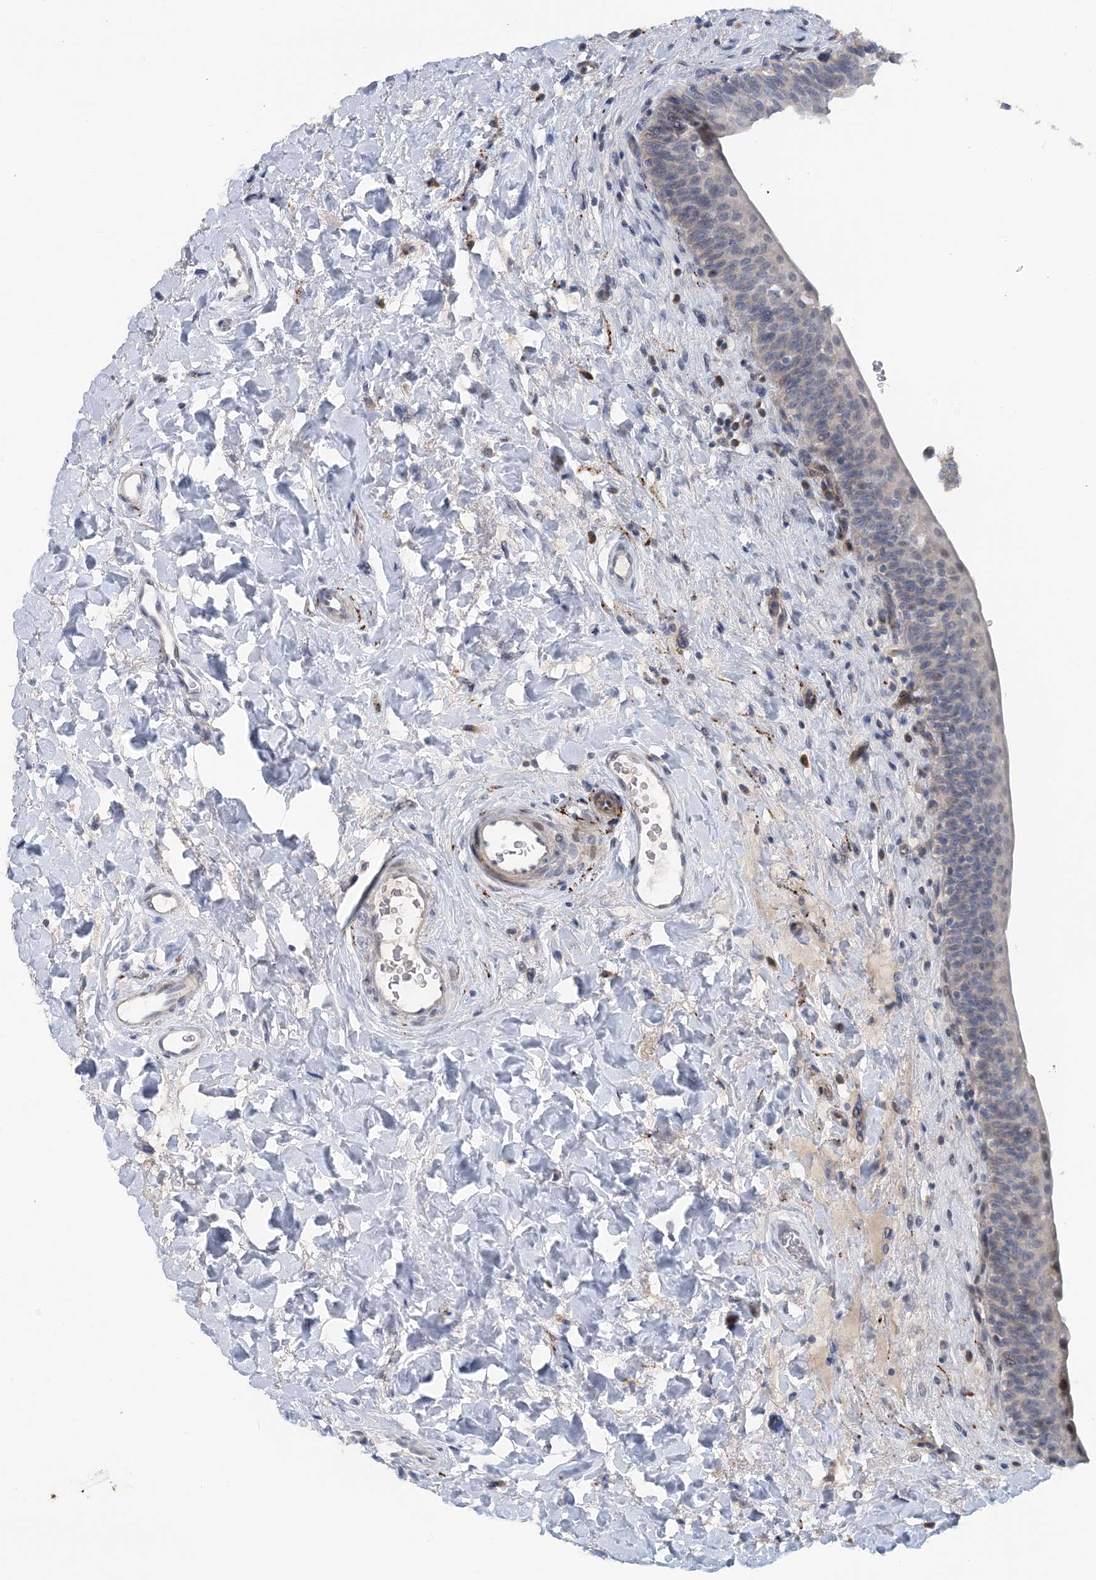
{"staining": {"intensity": "negative", "quantity": "none", "location": "none"}, "tissue": "urinary bladder", "cell_type": "Urothelial cells", "image_type": "normal", "snomed": [{"axis": "morphology", "description": "Normal tissue, NOS"}, {"axis": "topography", "description": "Urinary bladder"}], "caption": "Urothelial cells show no significant protein expression in benign urinary bladder. Nuclei are stained in blue.", "gene": "SNED1", "patient": {"sex": "male", "age": 83}}